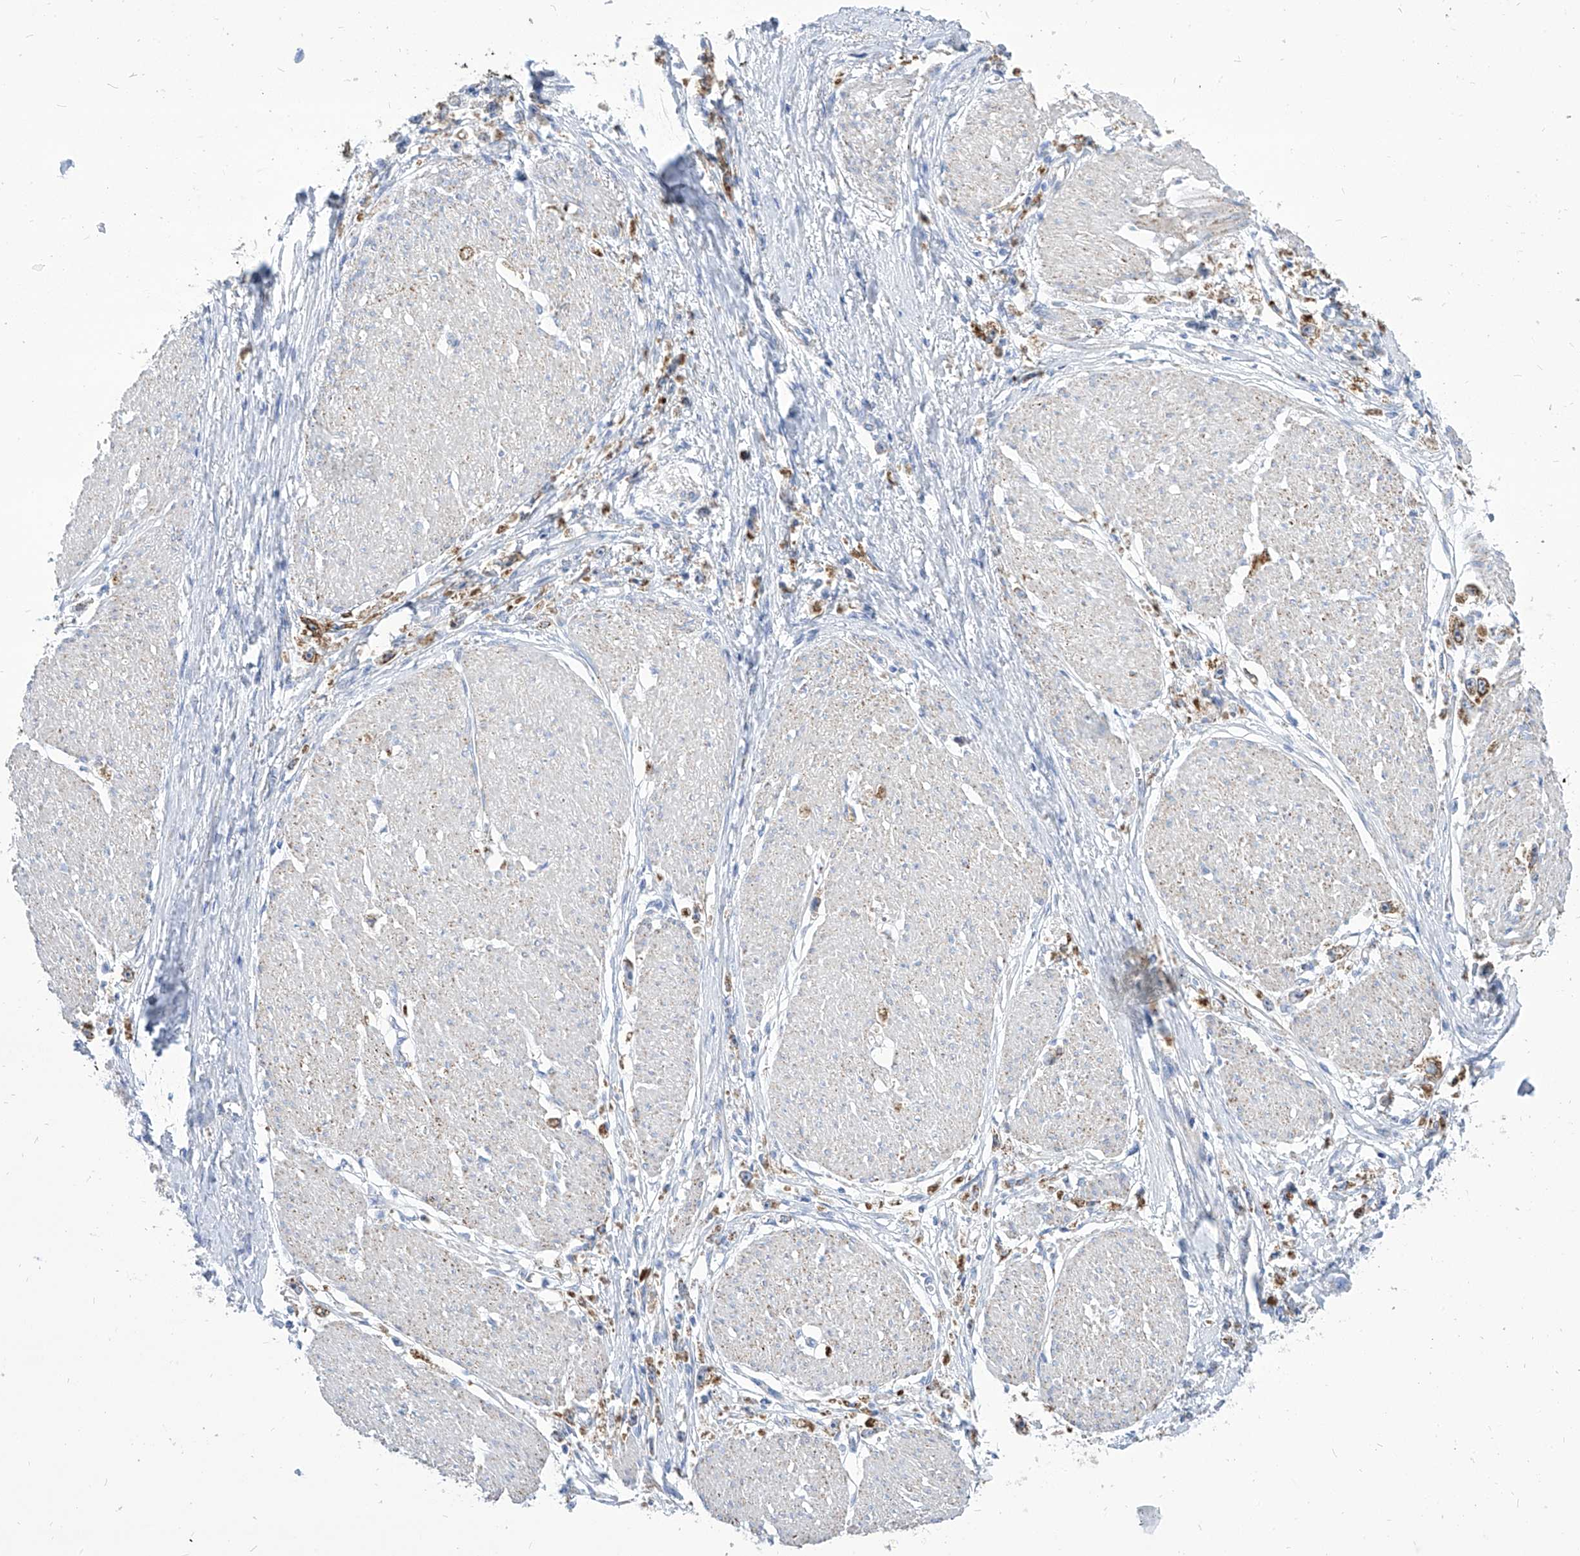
{"staining": {"intensity": "moderate", "quantity": ">75%", "location": "cytoplasmic/membranous"}, "tissue": "stomach cancer", "cell_type": "Tumor cells", "image_type": "cancer", "snomed": [{"axis": "morphology", "description": "Adenocarcinoma, NOS"}, {"axis": "topography", "description": "Stomach"}], "caption": "Moderate cytoplasmic/membranous expression is identified in approximately >75% of tumor cells in stomach cancer.", "gene": "COQ3", "patient": {"sex": "female", "age": 59}}